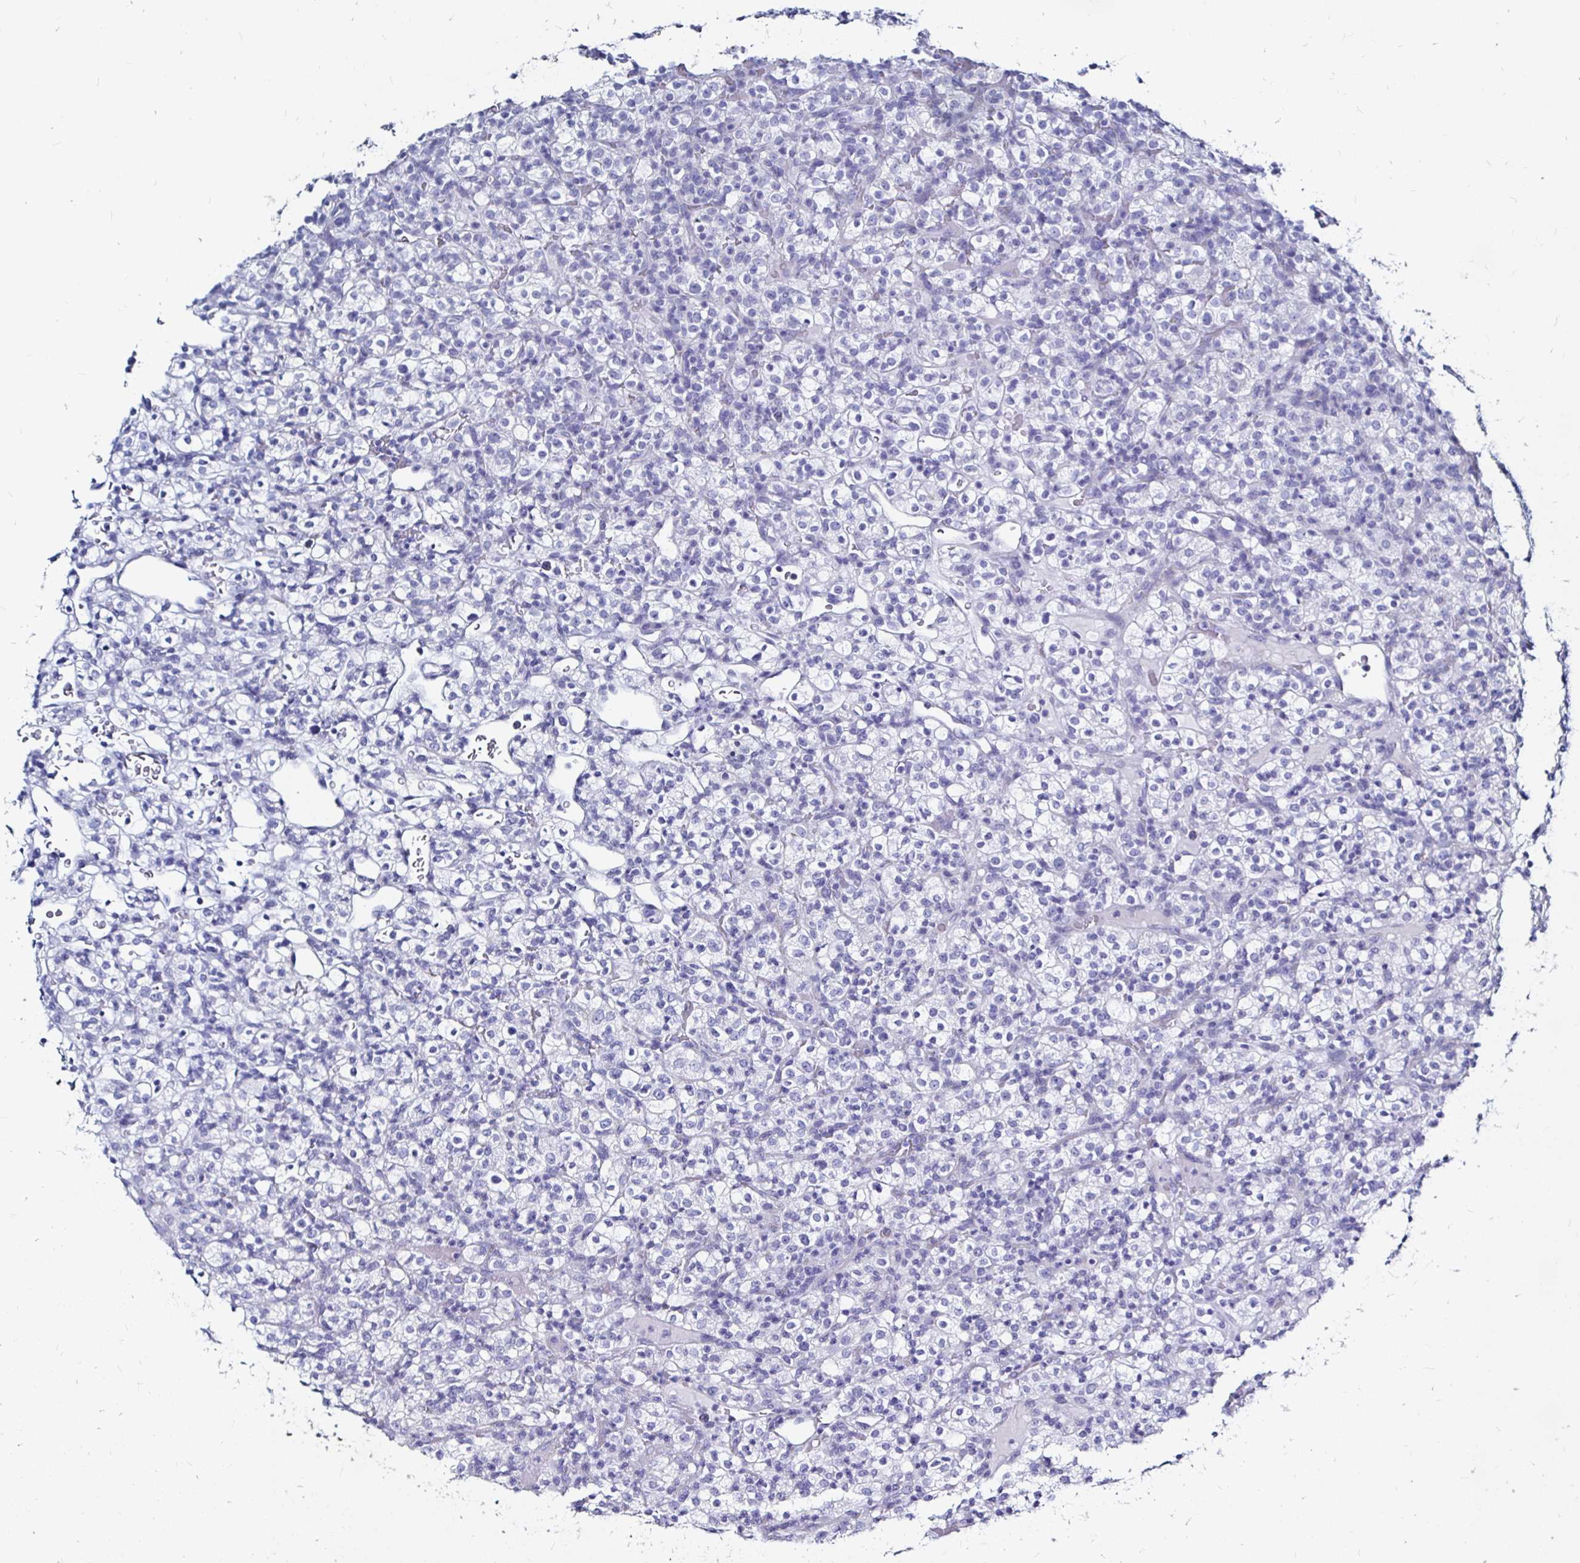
{"staining": {"intensity": "negative", "quantity": "none", "location": "none"}, "tissue": "renal cancer", "cell_type": "Tumor cells", "image_type": "cancer", "snomed": [{"axis": "morphology", "description": "Normal tissue, NOS"}, {"axis": "morphology", "description": "Adenocarcinoma, NOS"}, {"axis": "topography", "description": "Kidney"}], "caption": "This histopathology image is of renal cancer (adenocarcinoma) stained with IHC to label a protein in brown with the nuclei are counter-stained blue. There is no expression in tumor cells. (IHC, brightfield microscopy, high magnification).", "gene": "LUZP4", "patient": {"sex": "female", "age": 72}}